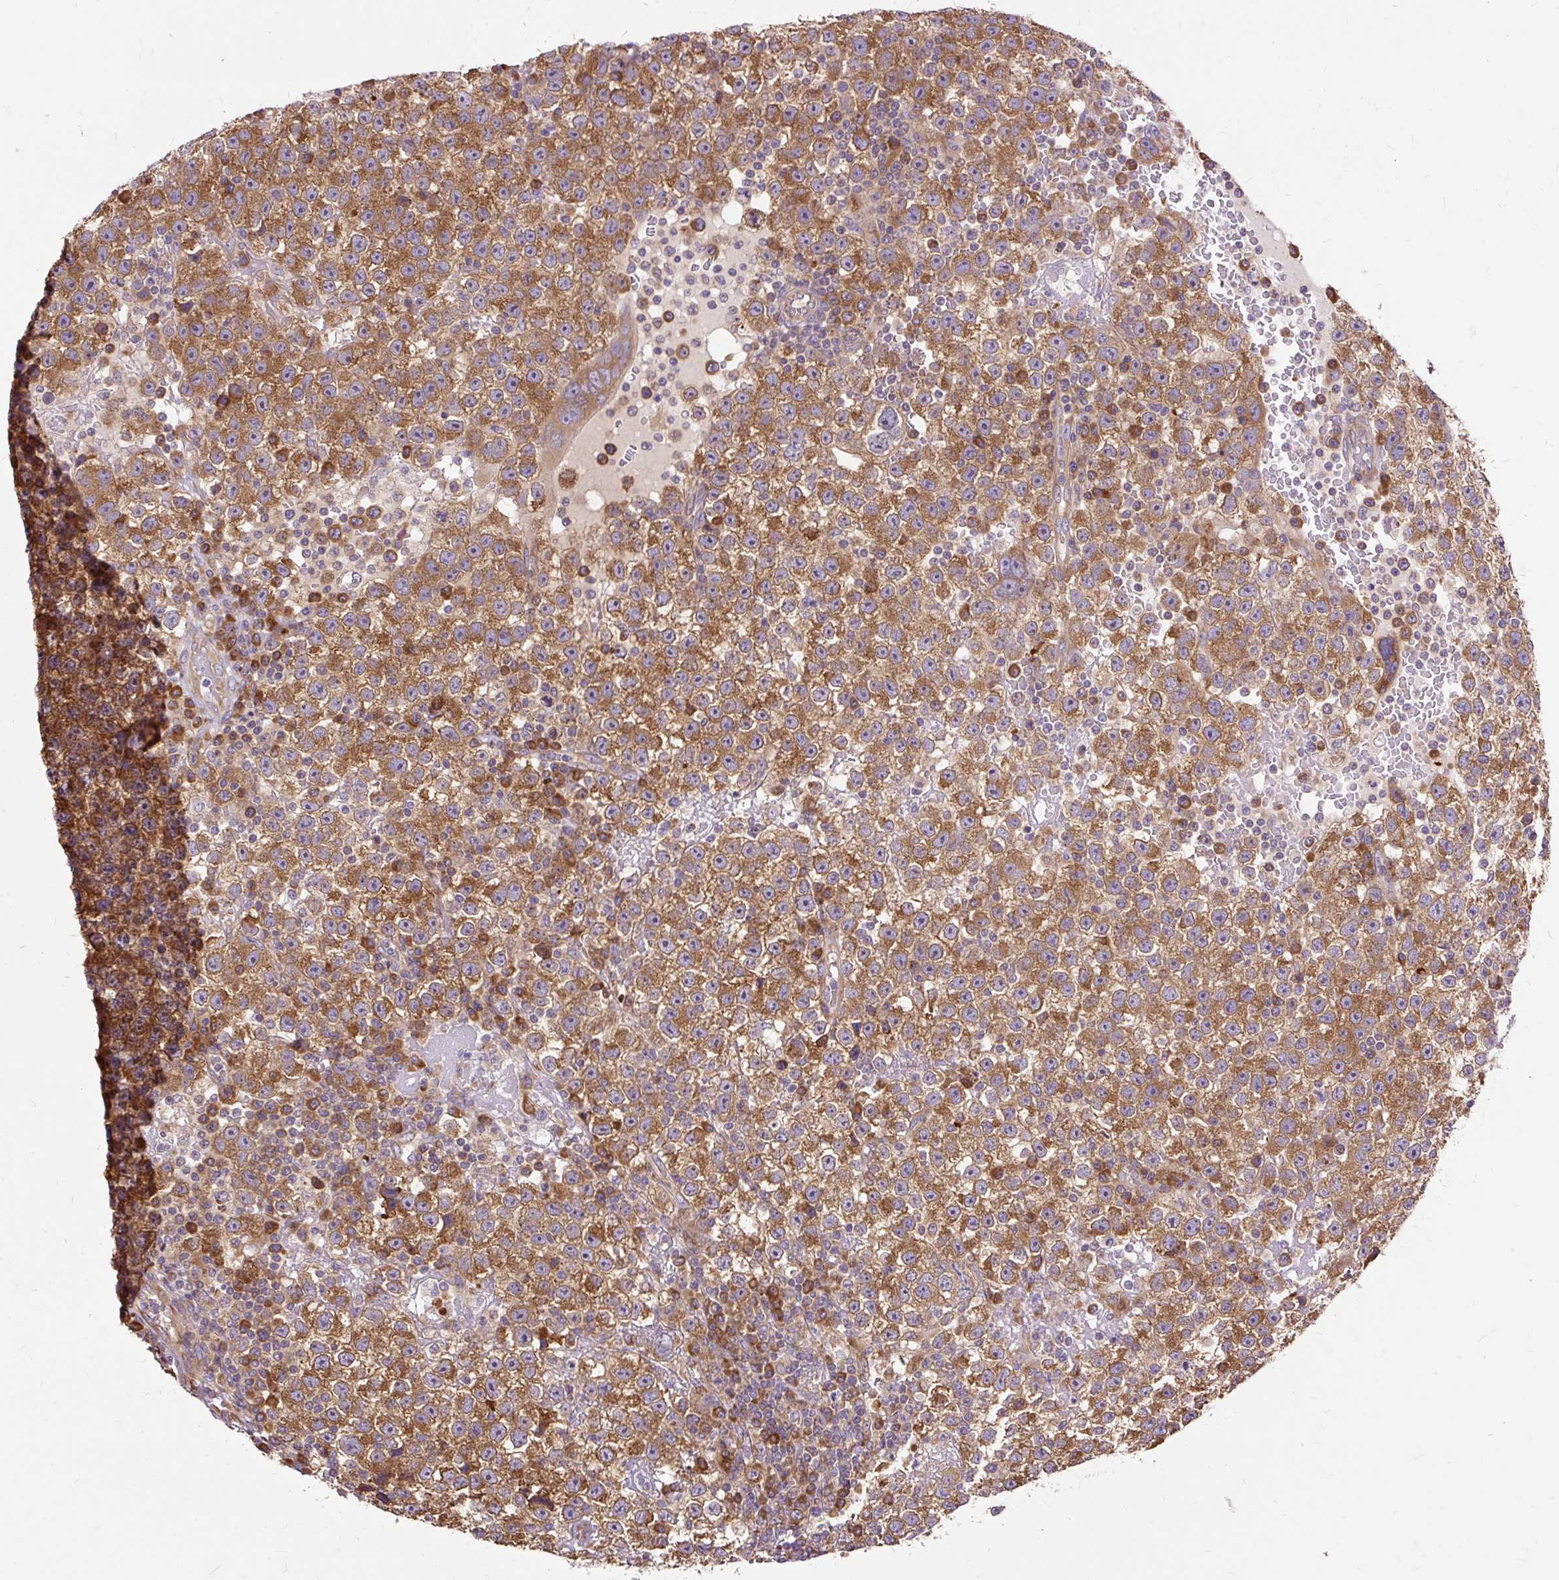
{"staining": {"intensity": "moderate", "quantity": ">75%", "location": "cytoplasmic/membranous"}, "tissue": "testis cancer", "cell_type": "Tumor cells", "image_type": "cancer", "snomed": [{"axis": "morphology", "description": "Seminoma, NOS"}, {"axis": "topography", "description": "Testis"}], "caption": "A photomicrograph showing moderate cytoplasmic/membranous staining in about >75% of tumor cells in testis seminoma, as visualized by brown immunohistochemical staining.", "gene": "RPS5", "patient": {"sex": "male", "age": 22}}